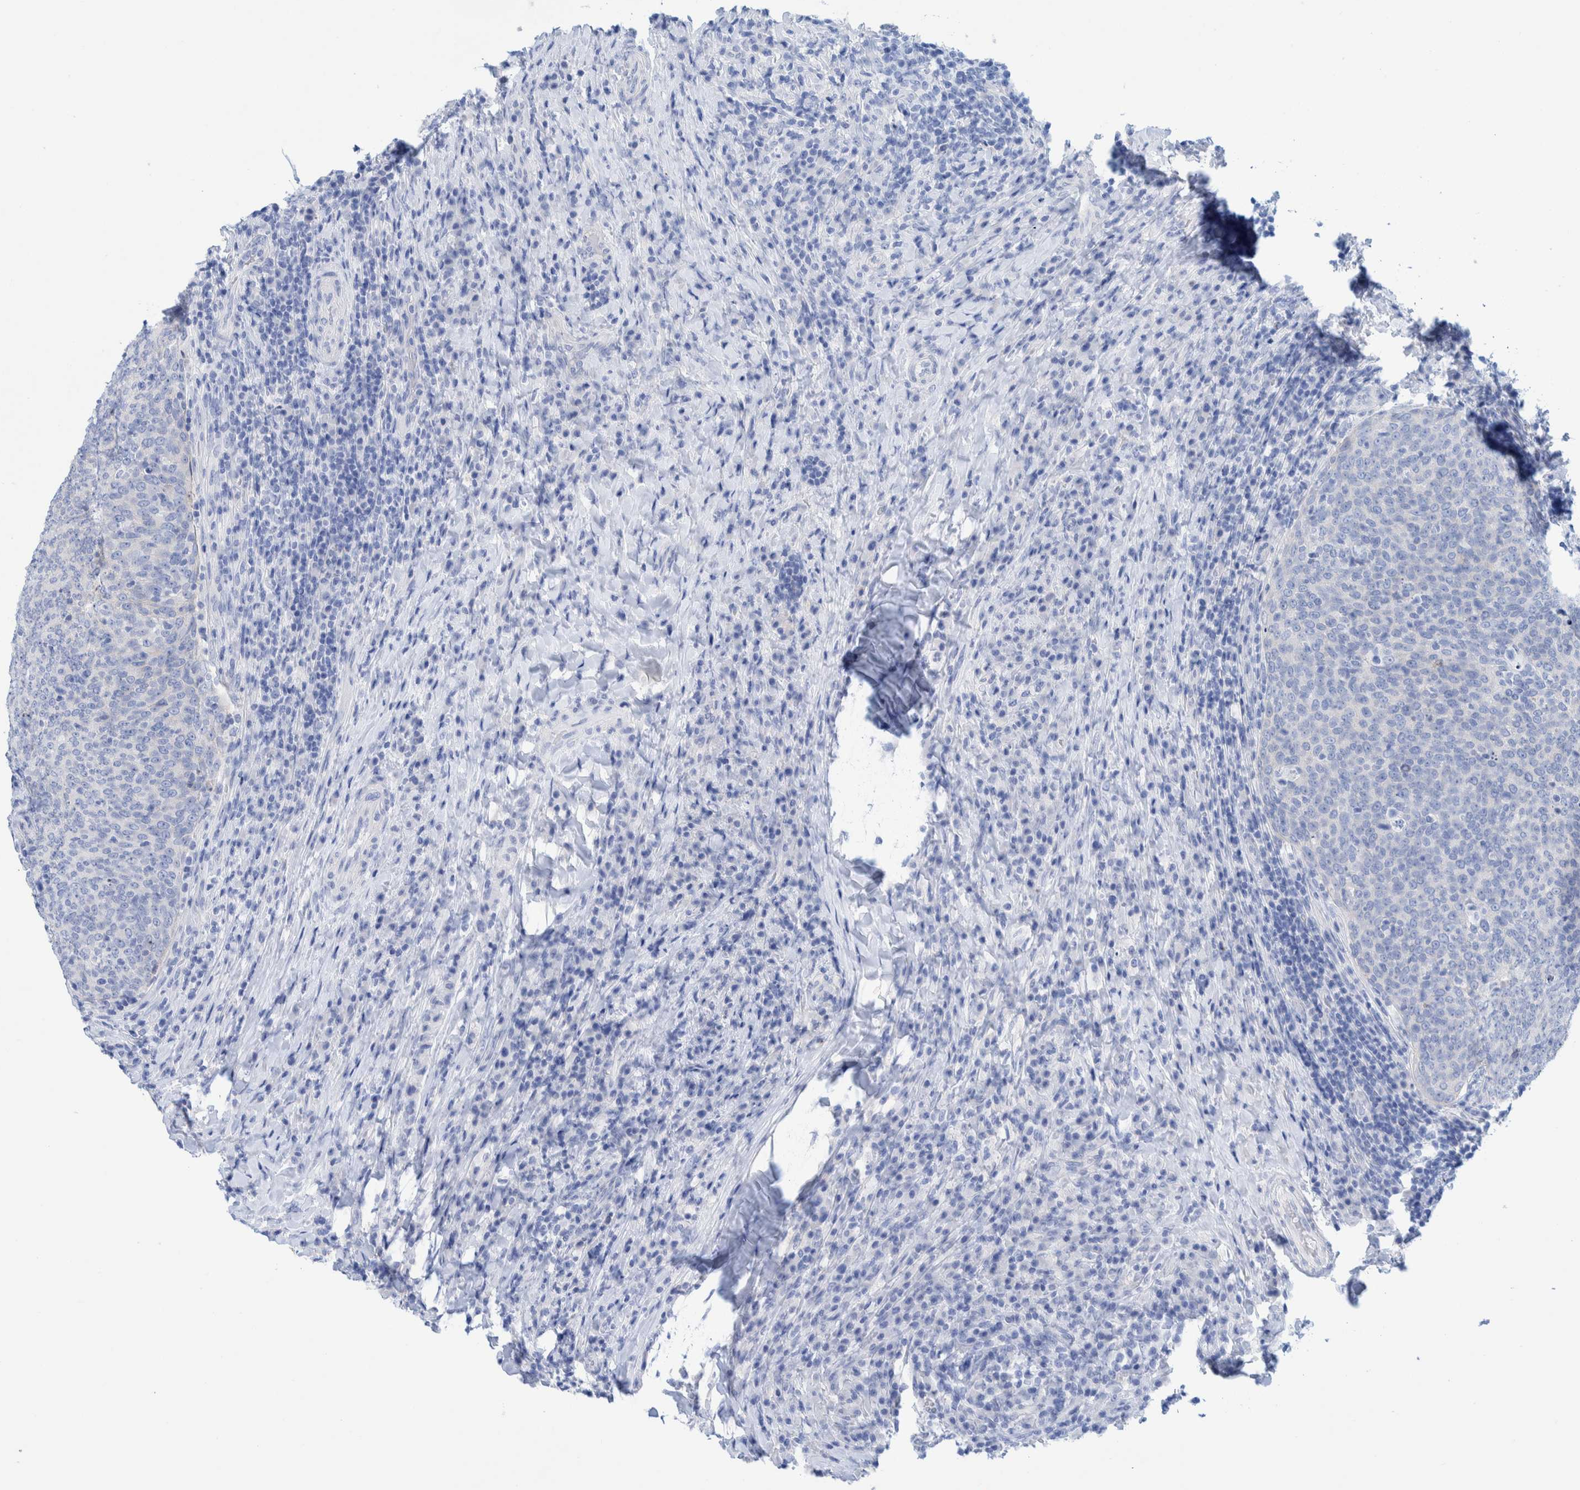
{"staining": {"intensity": "negative", "quantity": "none", "location": "none"}, "tissue": "head and neck cancer", "cell_type": "Tumor cells", "image_type": "cancer", "snomed": [{"axis": "morphology", "description": "Squamous cell carcinoma, NOS"}, {"axis": "morphology", "description": "Squamous cell carcinoma, metastatic, NOS"}, {"axis": "topography", "description": "Lymph node"}, {"axis": "topography", "description": "Head-Neck"}], "caption": "Tumor cells are negative for protein expression in human head and neck metastatic squamous cell carcinoma. (Brightfield microscopy of DAB immunohistochemistry at high magnification).", "gene": "PERP", "patient": {"sex": "male", "age": 62}}